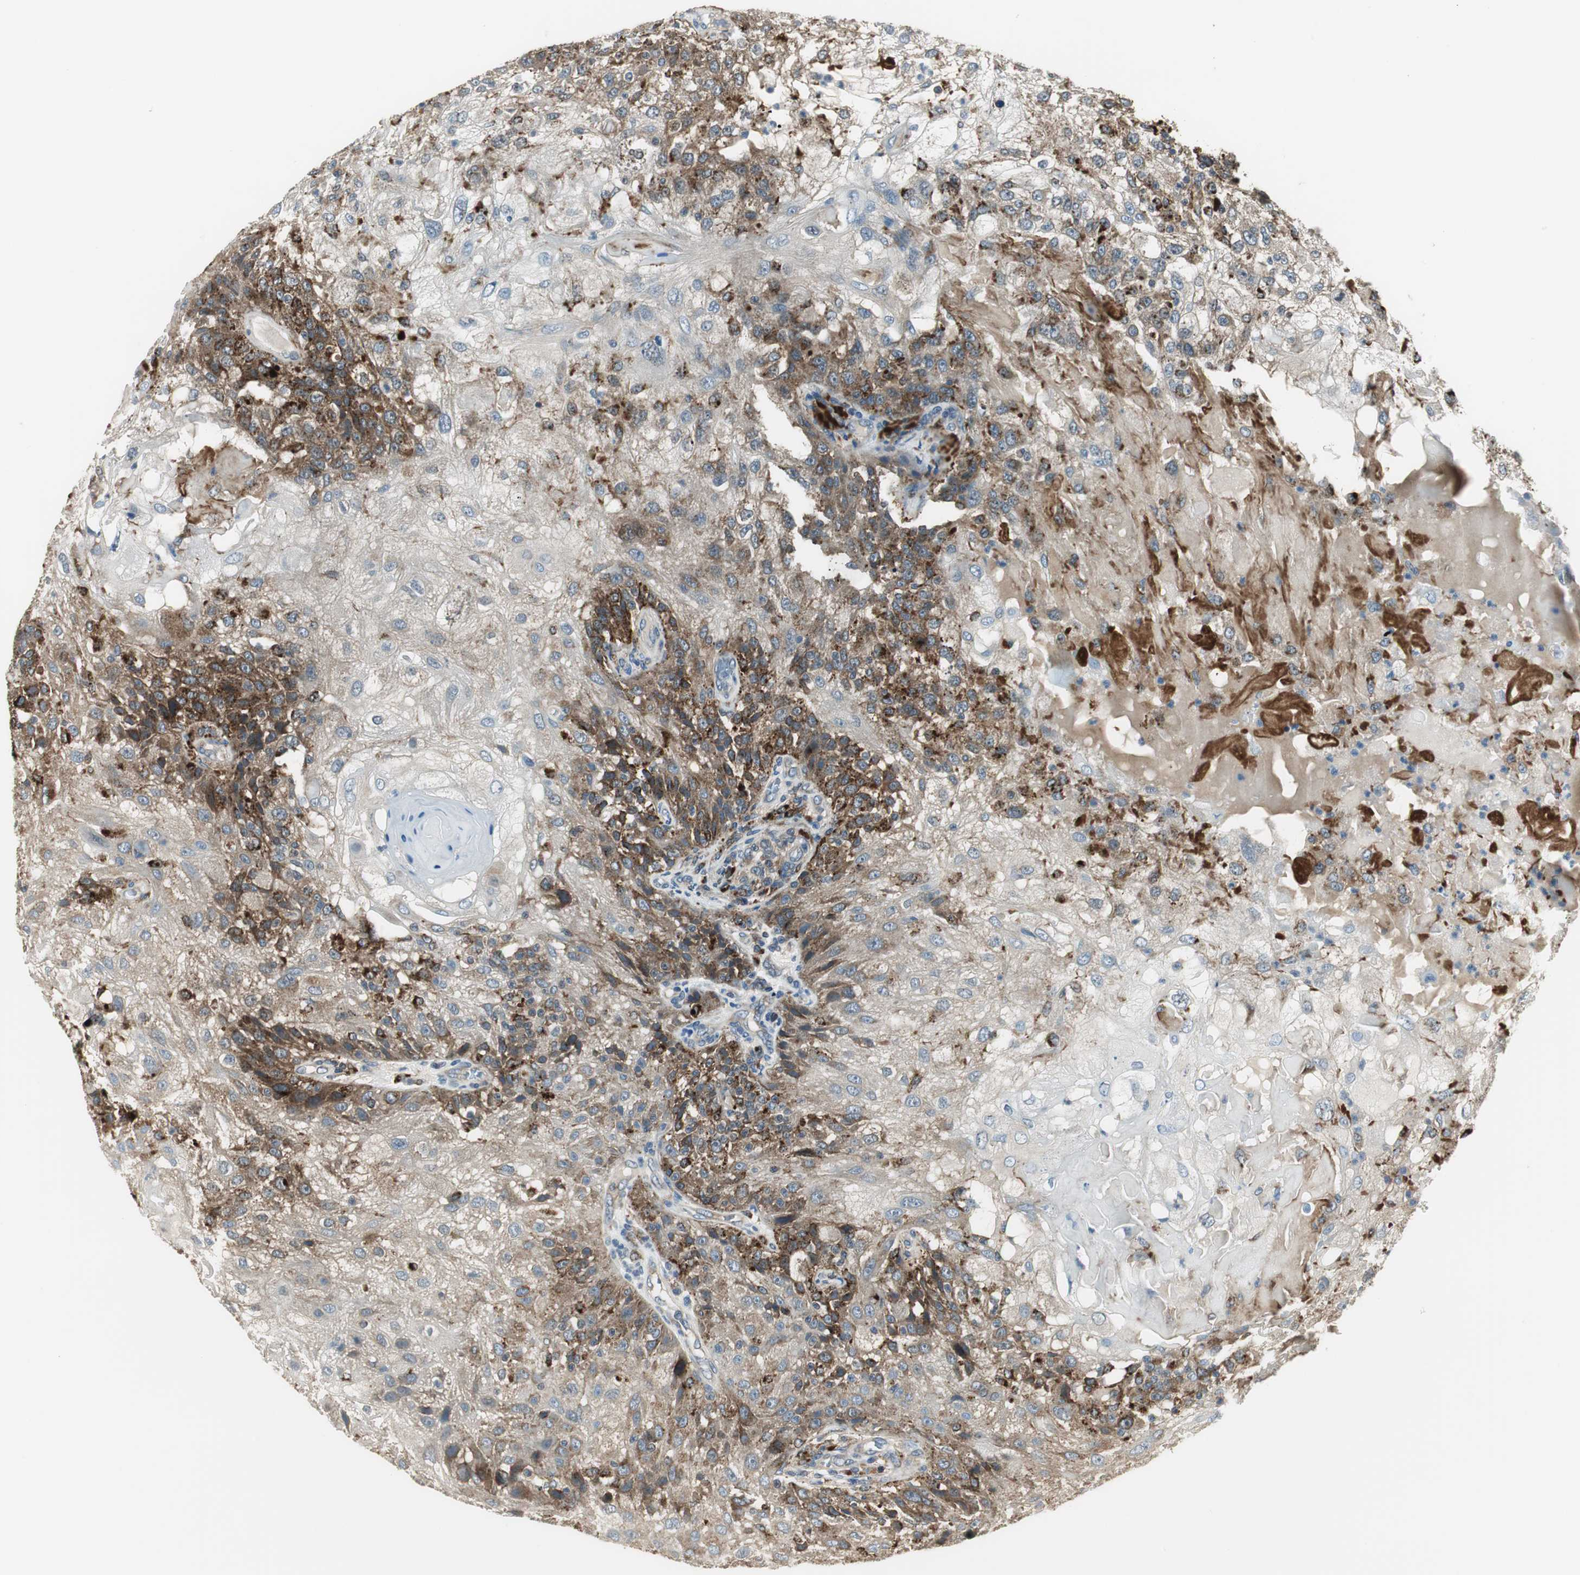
{"staining": {"intensity": "strong", "quantity": "25%-75%", "location": "cytoplasmic/membranous"}, "tissue": "skin cancer", "cell_type": "Tumor cells", "image_type": "cancer", "snomed": [{"axis": "morphology", "description": "Normal tissue, NOS"}, {"axis": "morphology", "description": "Squamous cell carcinoma, NOS"}, {"axis": "topography", "description": "Skin"}], "caption": "The image shows a brown stain indicating the presence of a protein in the cytoplasmic/membranous of tumor cells in skin cancer.", "gene": "NCK1", "patient": {"sex": "female", "age": 83}}